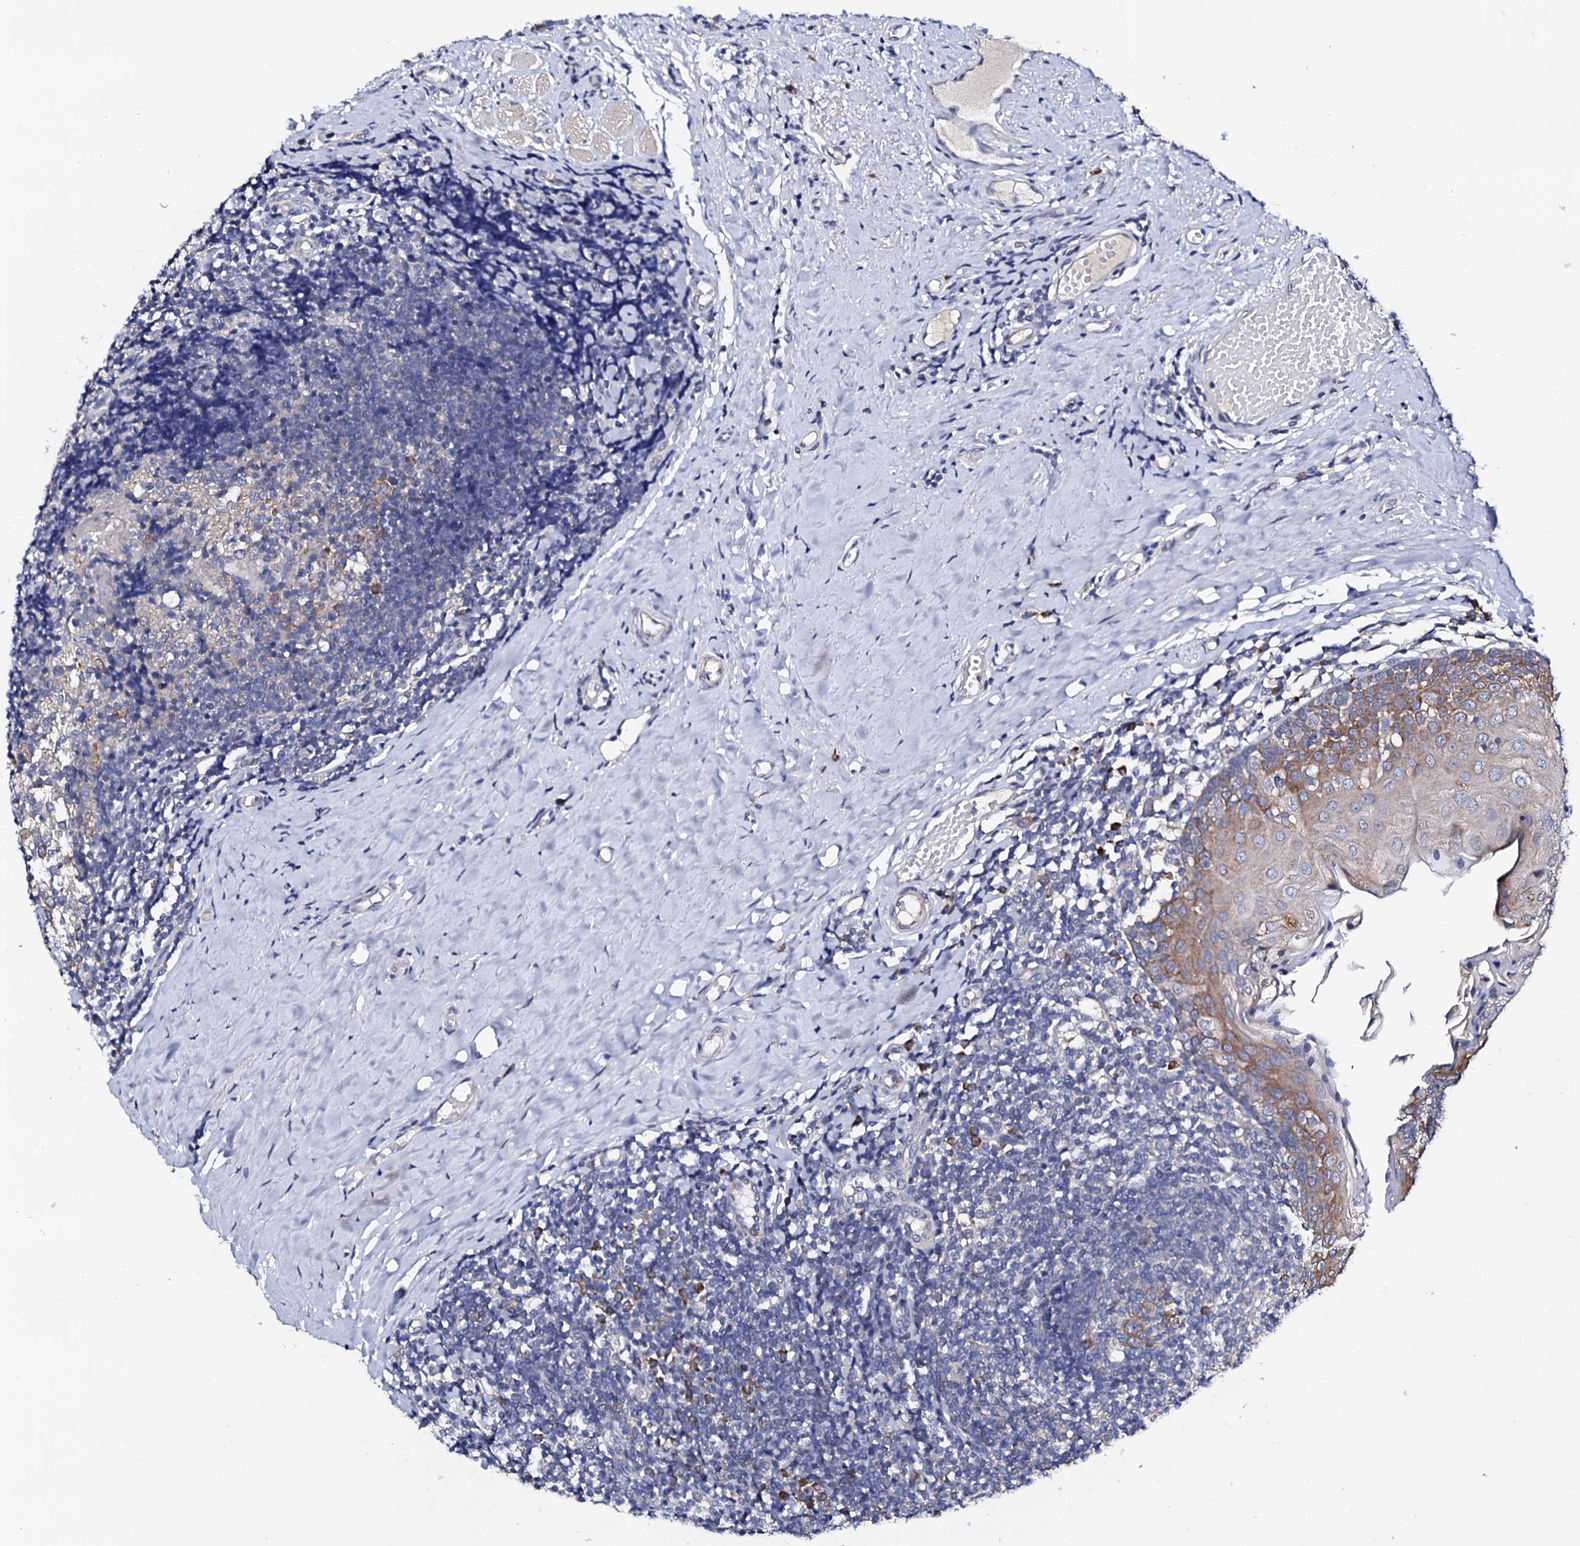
{"staining": {"intensity": "strong", "quantity": "<25%", "location": "cytoplasmic/membranous"}, "tissue": "tonsil", "cell_type": "Germinal center cells", "image_type": "normal", "snomed": [{"axis": "morphology", "description": "Normal tissue, NOS"}, {"axis": "topography", "description": "Tonsil"}], "caption": "Benign tonsil was stained to show a protein in brown. There is medium levels of strong cytoplasmic/membranous staining in approximately <25% of germinal center cells. (DAB = brown stain, brightfield microscopy at high magnification).", "gene": "NUP58", "patient": {"sex": "female", "age": 19}}